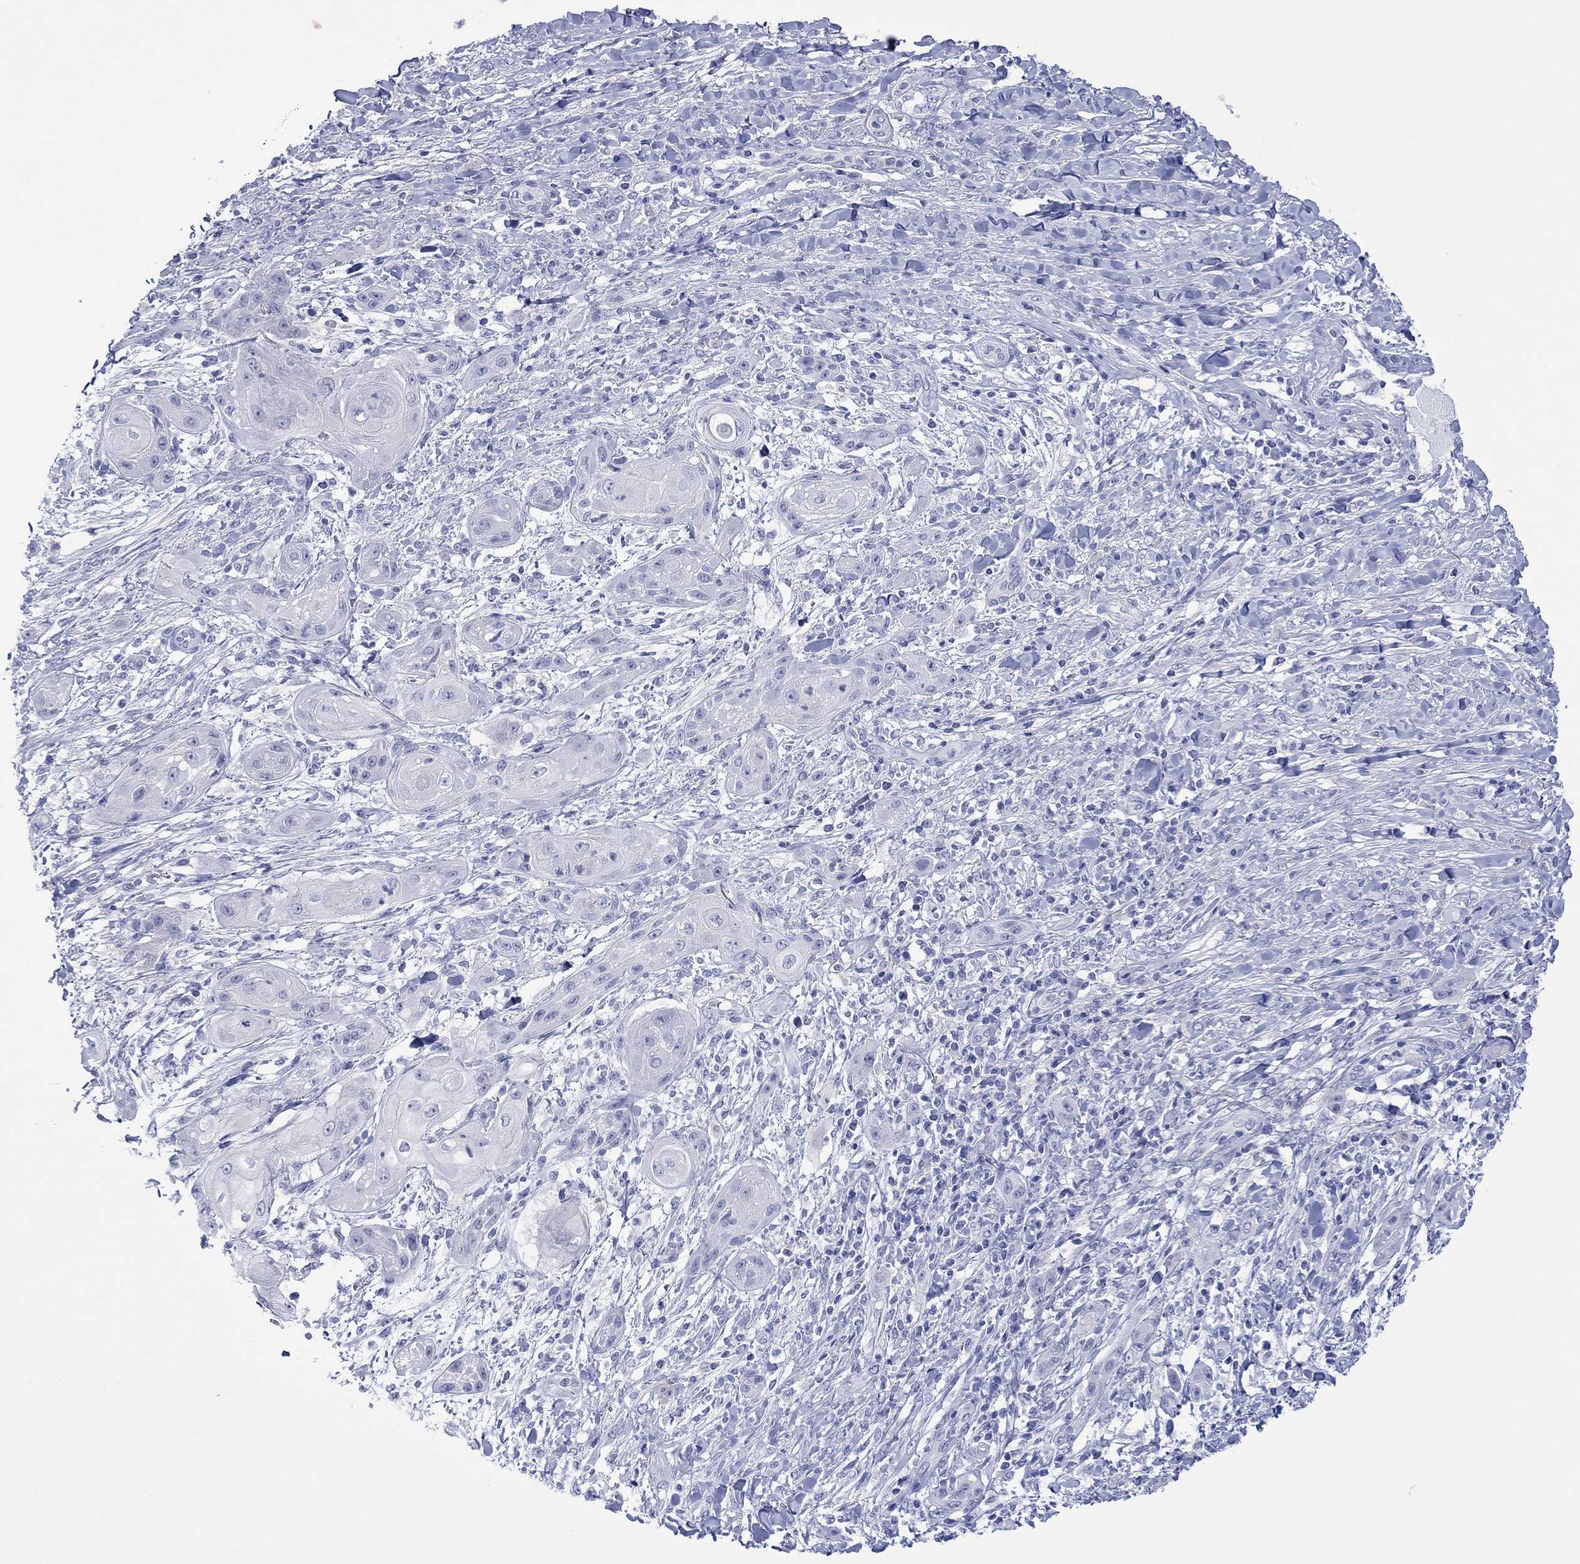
{"staining": {"intensity": "negative", "quantity": "none", "location": "none"}, "tissue": "skin cancer", "cell_type": "Tumor cells", "image_type": "cancer", "snomed": [{"axis": "morphology", "description": "Squamous cell carcinoma, NOS"}, {"axis": "topography", "description": "Skin"}], "caption": "Immunohistochemical staining of human squamous cell carcinoma (skin) demonstrates no significant positivity in tumor cells.", "gene": "MLANA", "patient": {"sex": "male", "age": 62}}